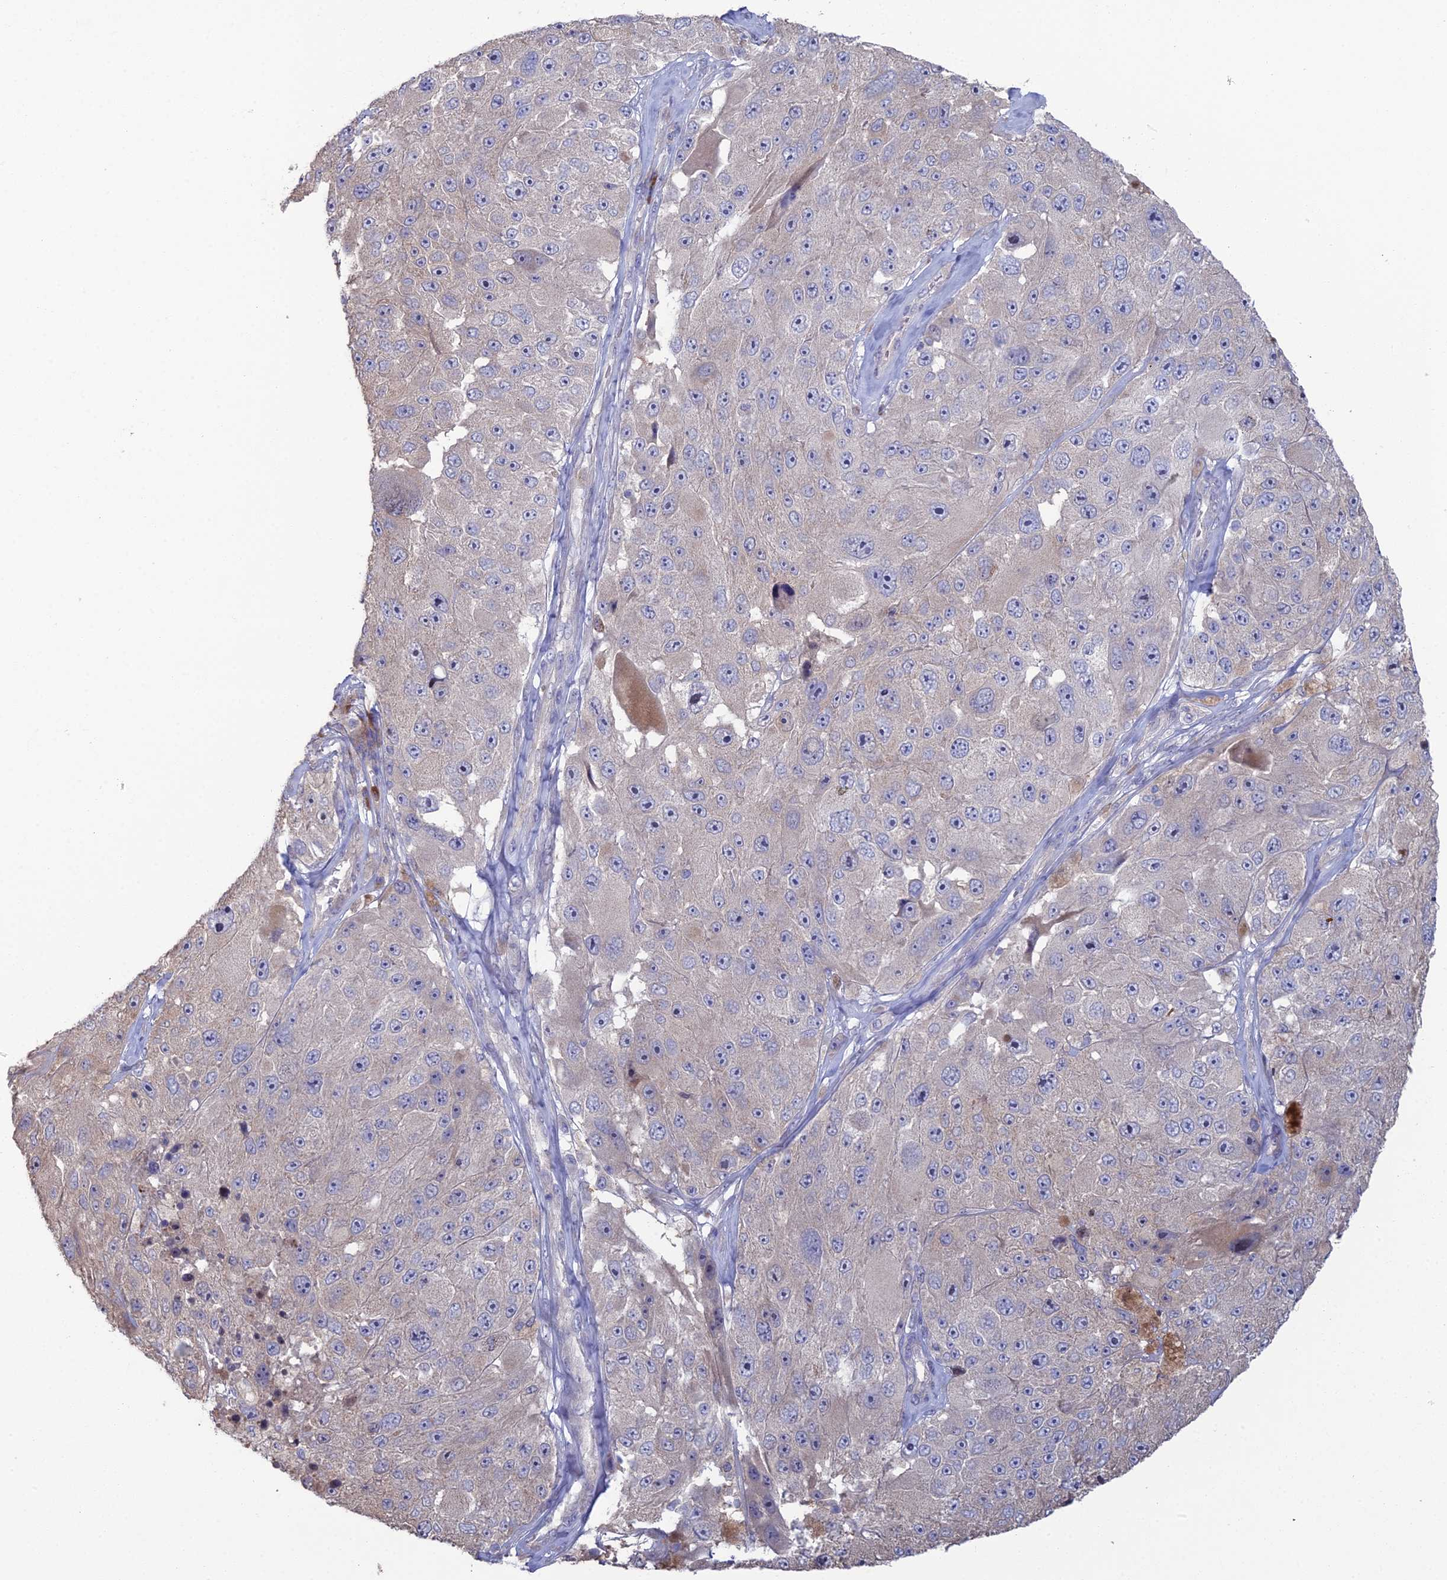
{"staining": {"intensity": "negative", "quantity": "none", "location": "none"}, "tissue": "melanoma", "cell_type": "Tumor cells", "image_type": "cancer", "snomed": [{"axis": "morphology", "description": "Malignant melanoma, Metastatic site"}, {"axis": "topography", "description": "Lymph node"}], "caption": "Malignant melanoma (metastatic site) was stained to show a protein in brown. There is no significant expression in tumor cells. (Stains: DAB (3,3'-diaminobenzidine) immunohistochemistry with hematoxylin counter stain, Microscopy: brightfield microscopy at high magnification).", "gene": "ARL16", "patient": {"sex": "male", "age": 62}}